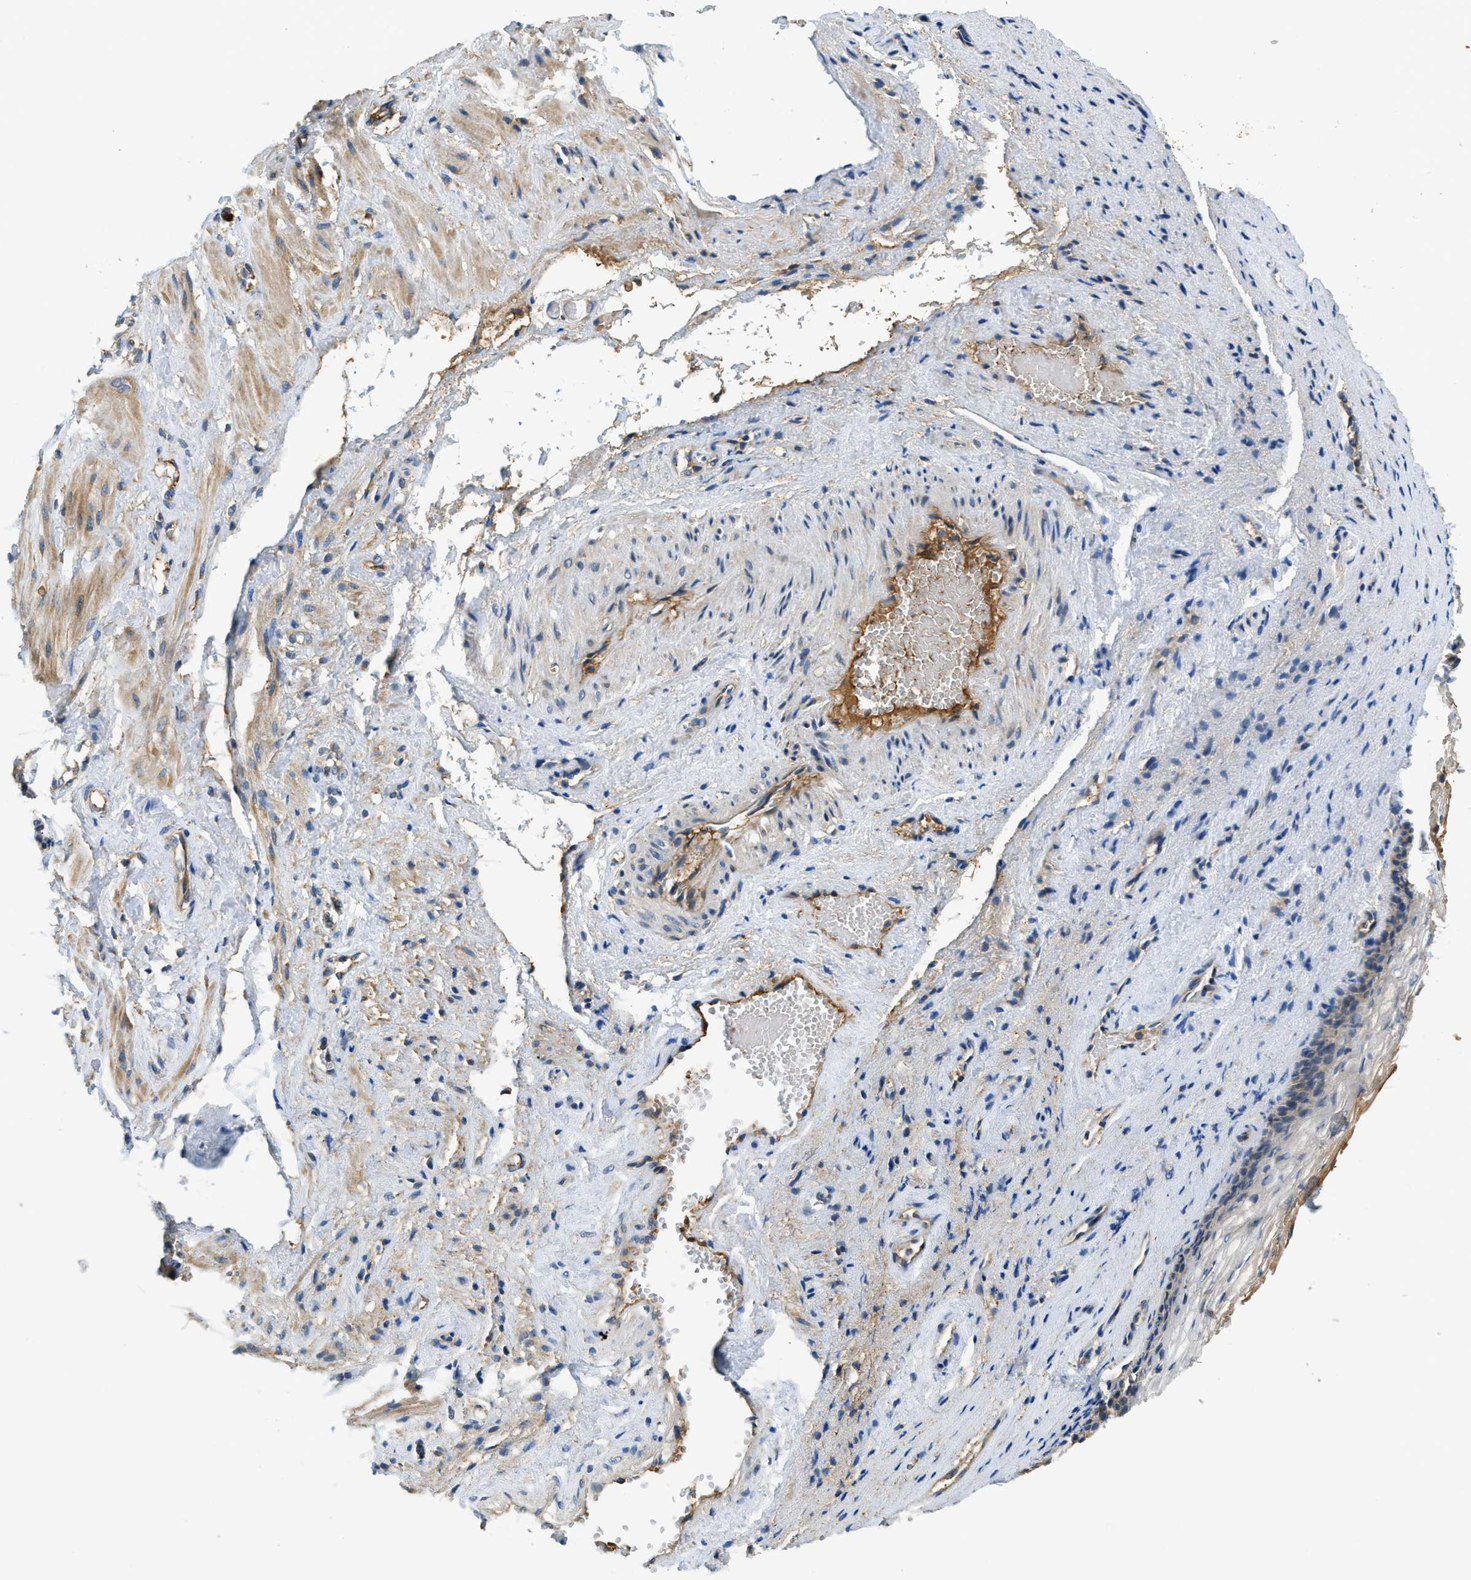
{"staining": {"intensity": "weak", "quantity": "<25%", "location": "cytoplasmic/membranous"}, "tissue": "vagina", "cell_type": "Squamous epithelial cells", "image_type": "normal", "snomed": [{"axis": "morphology", "description": "Normal tissue, NOS"}, {"axis": "topography", "description": "Vagina"}], "caption": "Immunohistochemical staining of benign human vagina shows no significant positivity in squamous epithelial cells. (Stains: DAB immunohistochemistry with hematoxylin counter stain, Microscopy: brightfield microscopy at high magnification).", "gene": "RIPK2", "patient": {"sex": "female", "age": 34}}